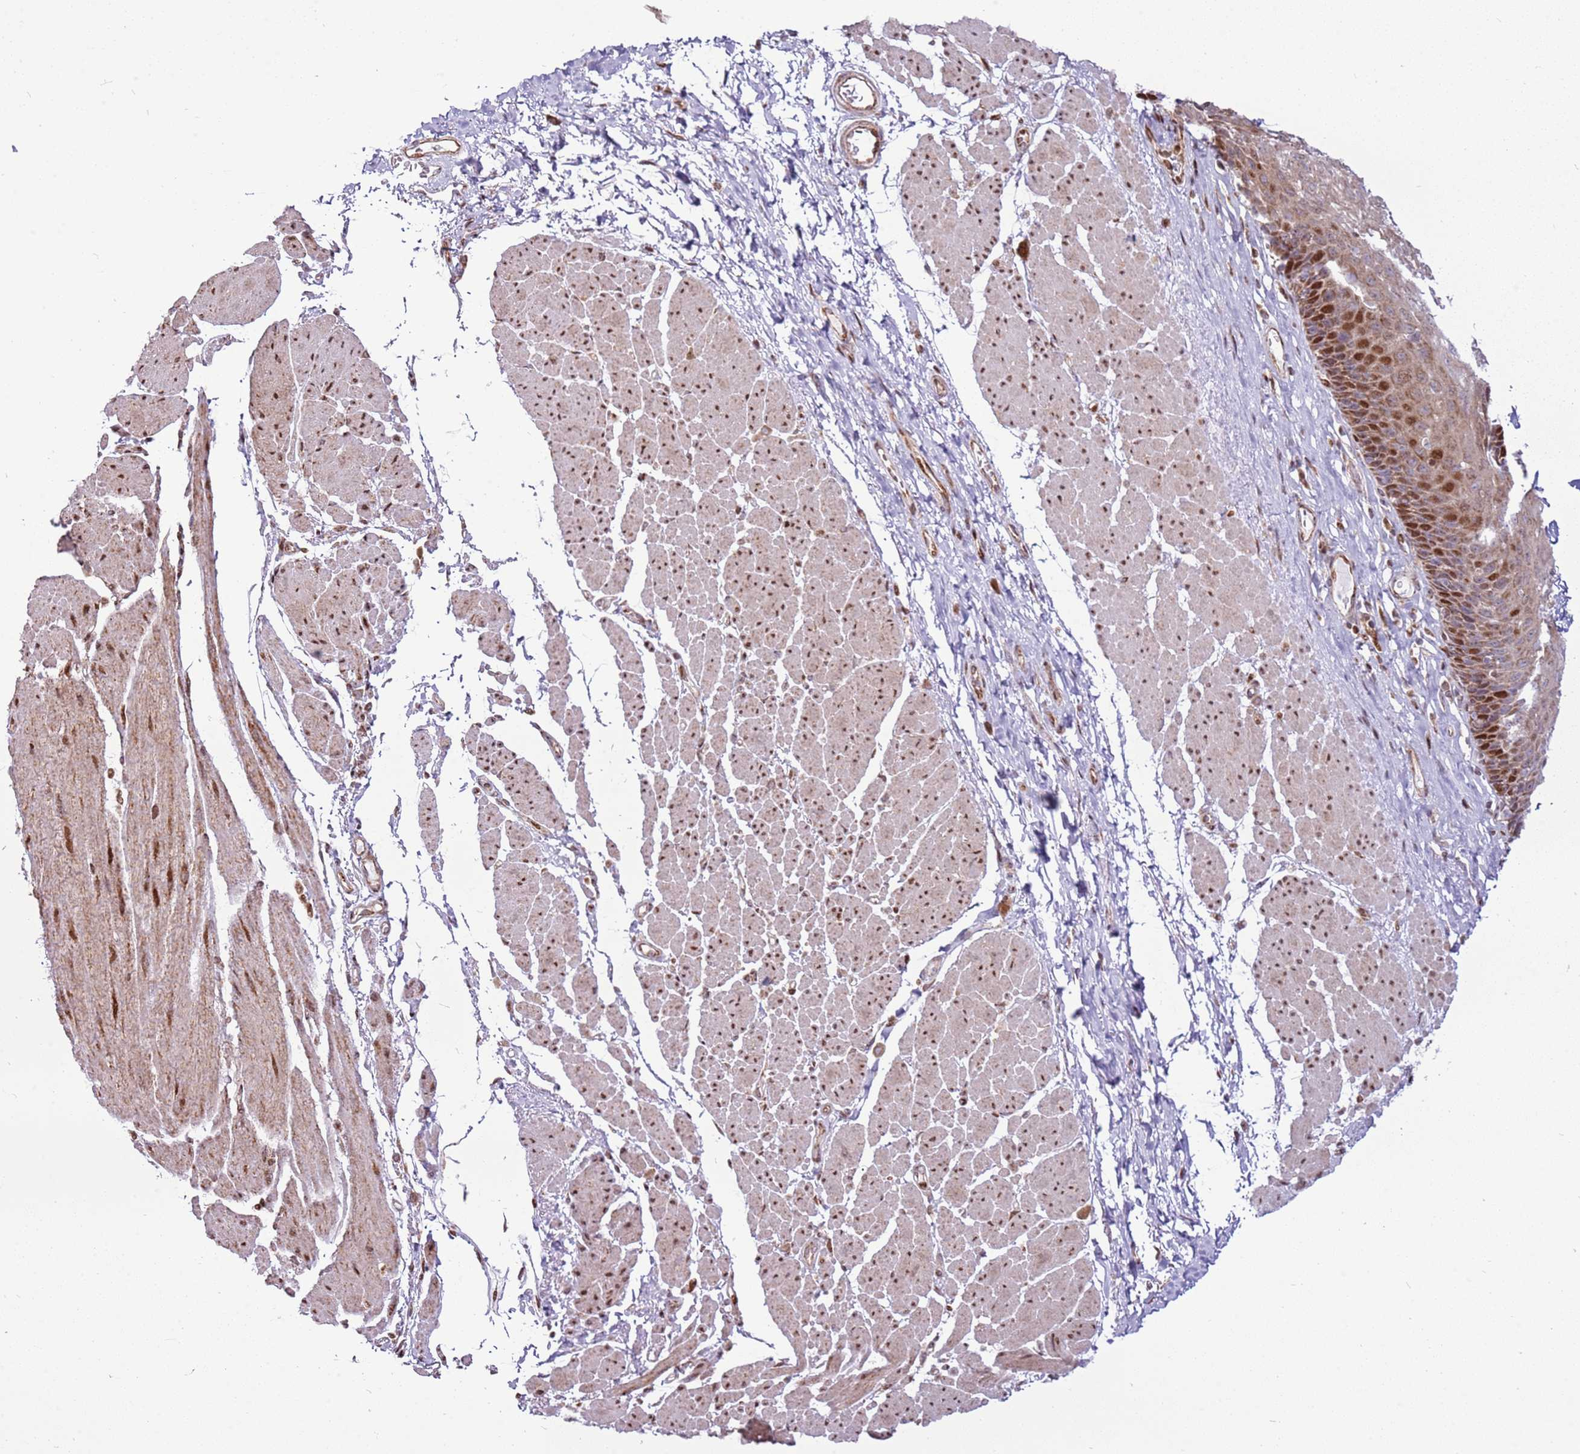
{"staining": {"intensity": "strong", "quantity": "25%-75%", "location": "nuclear"}, "tissue": "esophagus", "cell_type": "Squamous epithelial cells", "image_type": "normal", "snomed": [{"axis": "morphology", "description": "Normal tissue, NOS"}, {"axis": "topography", "description": "Esophagus"}], "caption": "This micrograph shows normal esophagus stained with IHC to label a protein in brown. The nuclear of squamous epithelial cells show strong positivity for the protein. Nuclei are counter-stained blue.", "gene": "PCTP", "patient": {"sex": "female", "age": 66}}